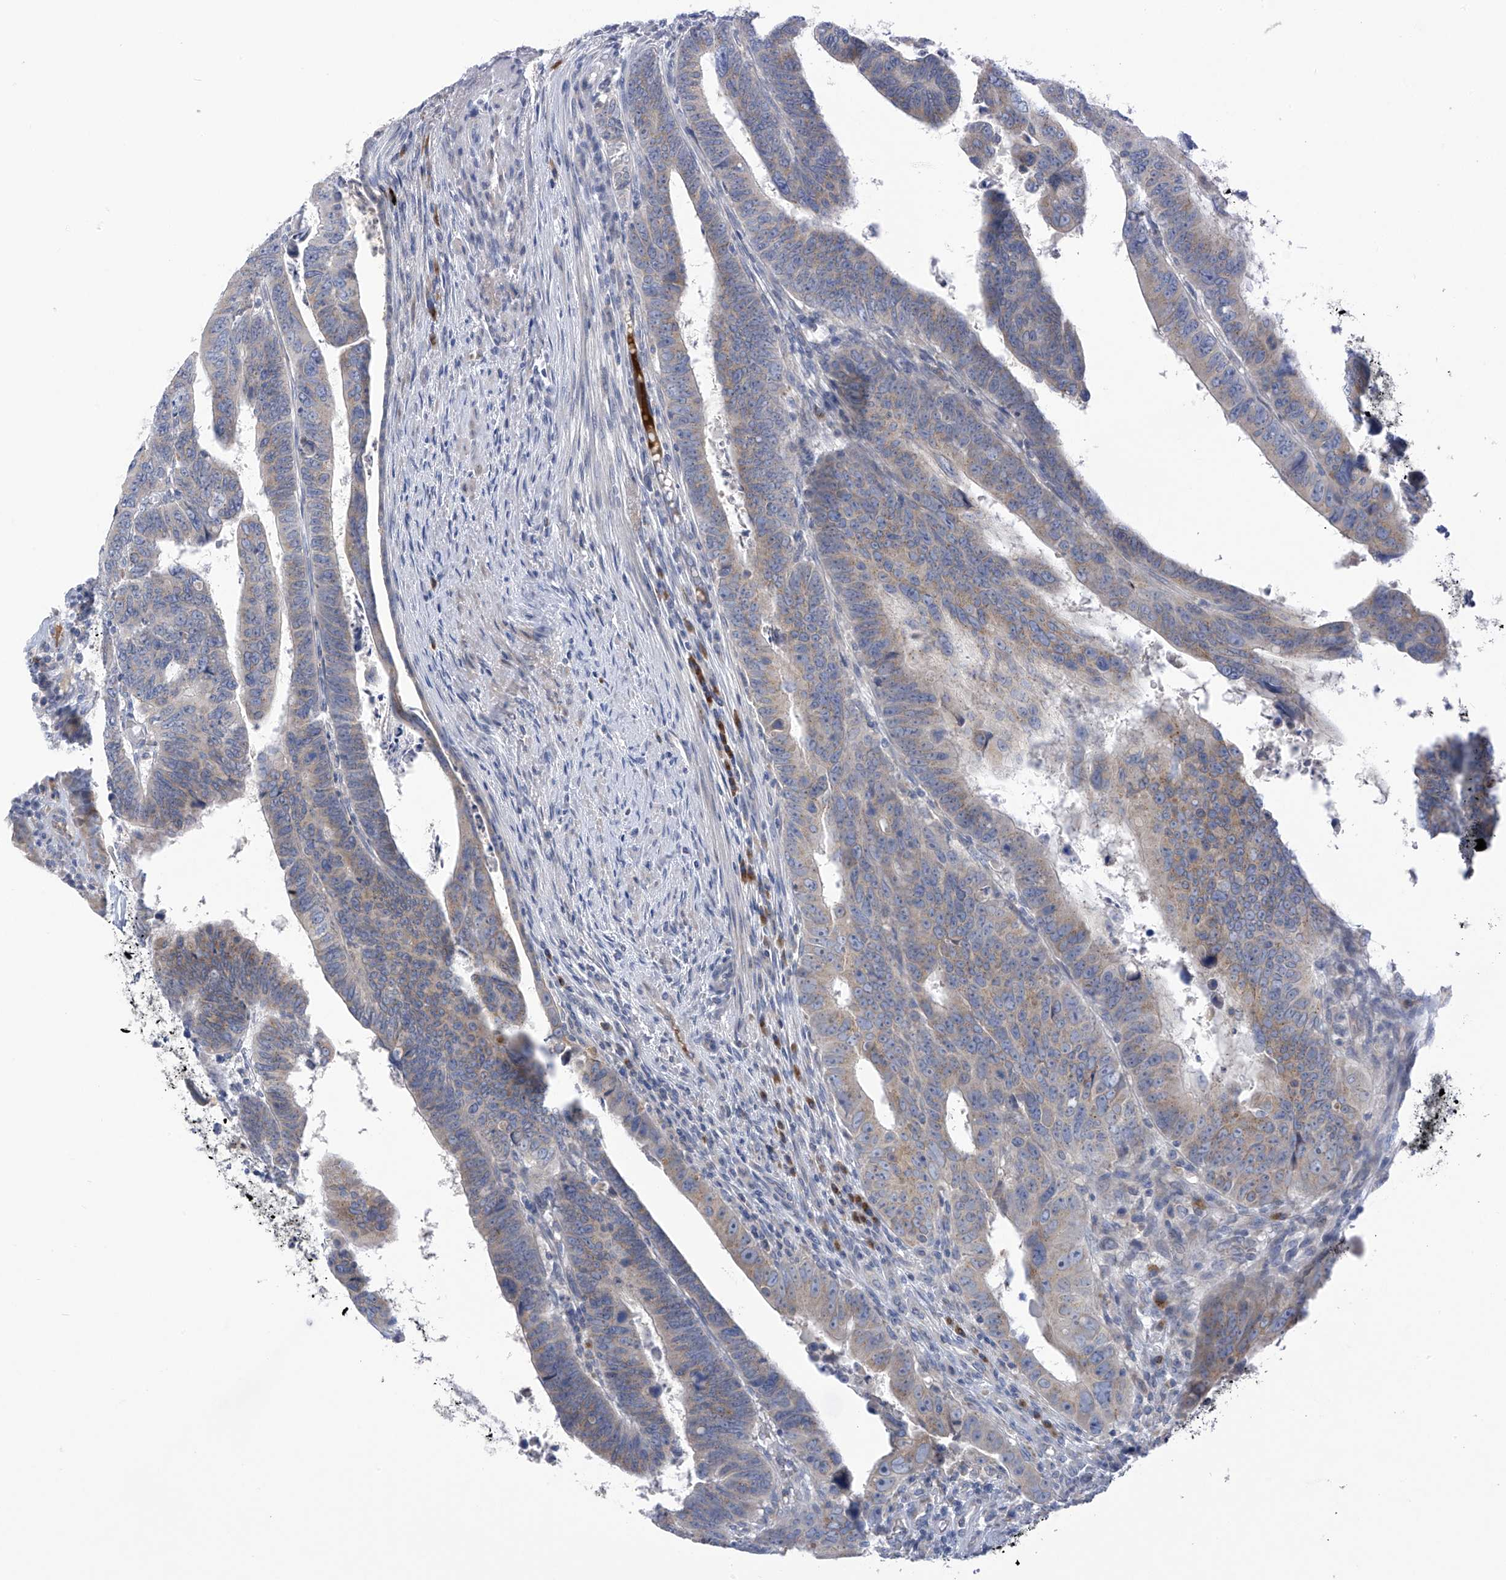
{"staining": {"intensity": "weak", "quantity": "25%-75%", "location": "cytoplasmic/membranous"}, "tissue": "colorectal cancer", "cell_type": "Tumor cells", "image_type": "cancer", "snomed": [{"axis": "morphology", "description": "Normal tissue, NOS"}, {"axis": "morphology", "description": "Adenocarcinoma, NOS"}, {"axis": "topography", "description": "Rectum"}], "caption": "Protein staining by IHC reveals weak cytoplasmic/membranous positivity in approximately 25%-75% of tumor cells in adenocarcinoma (colorectal).", "gene": "SLCO4A1", "patient": {"sex": "female", "age": 65}}